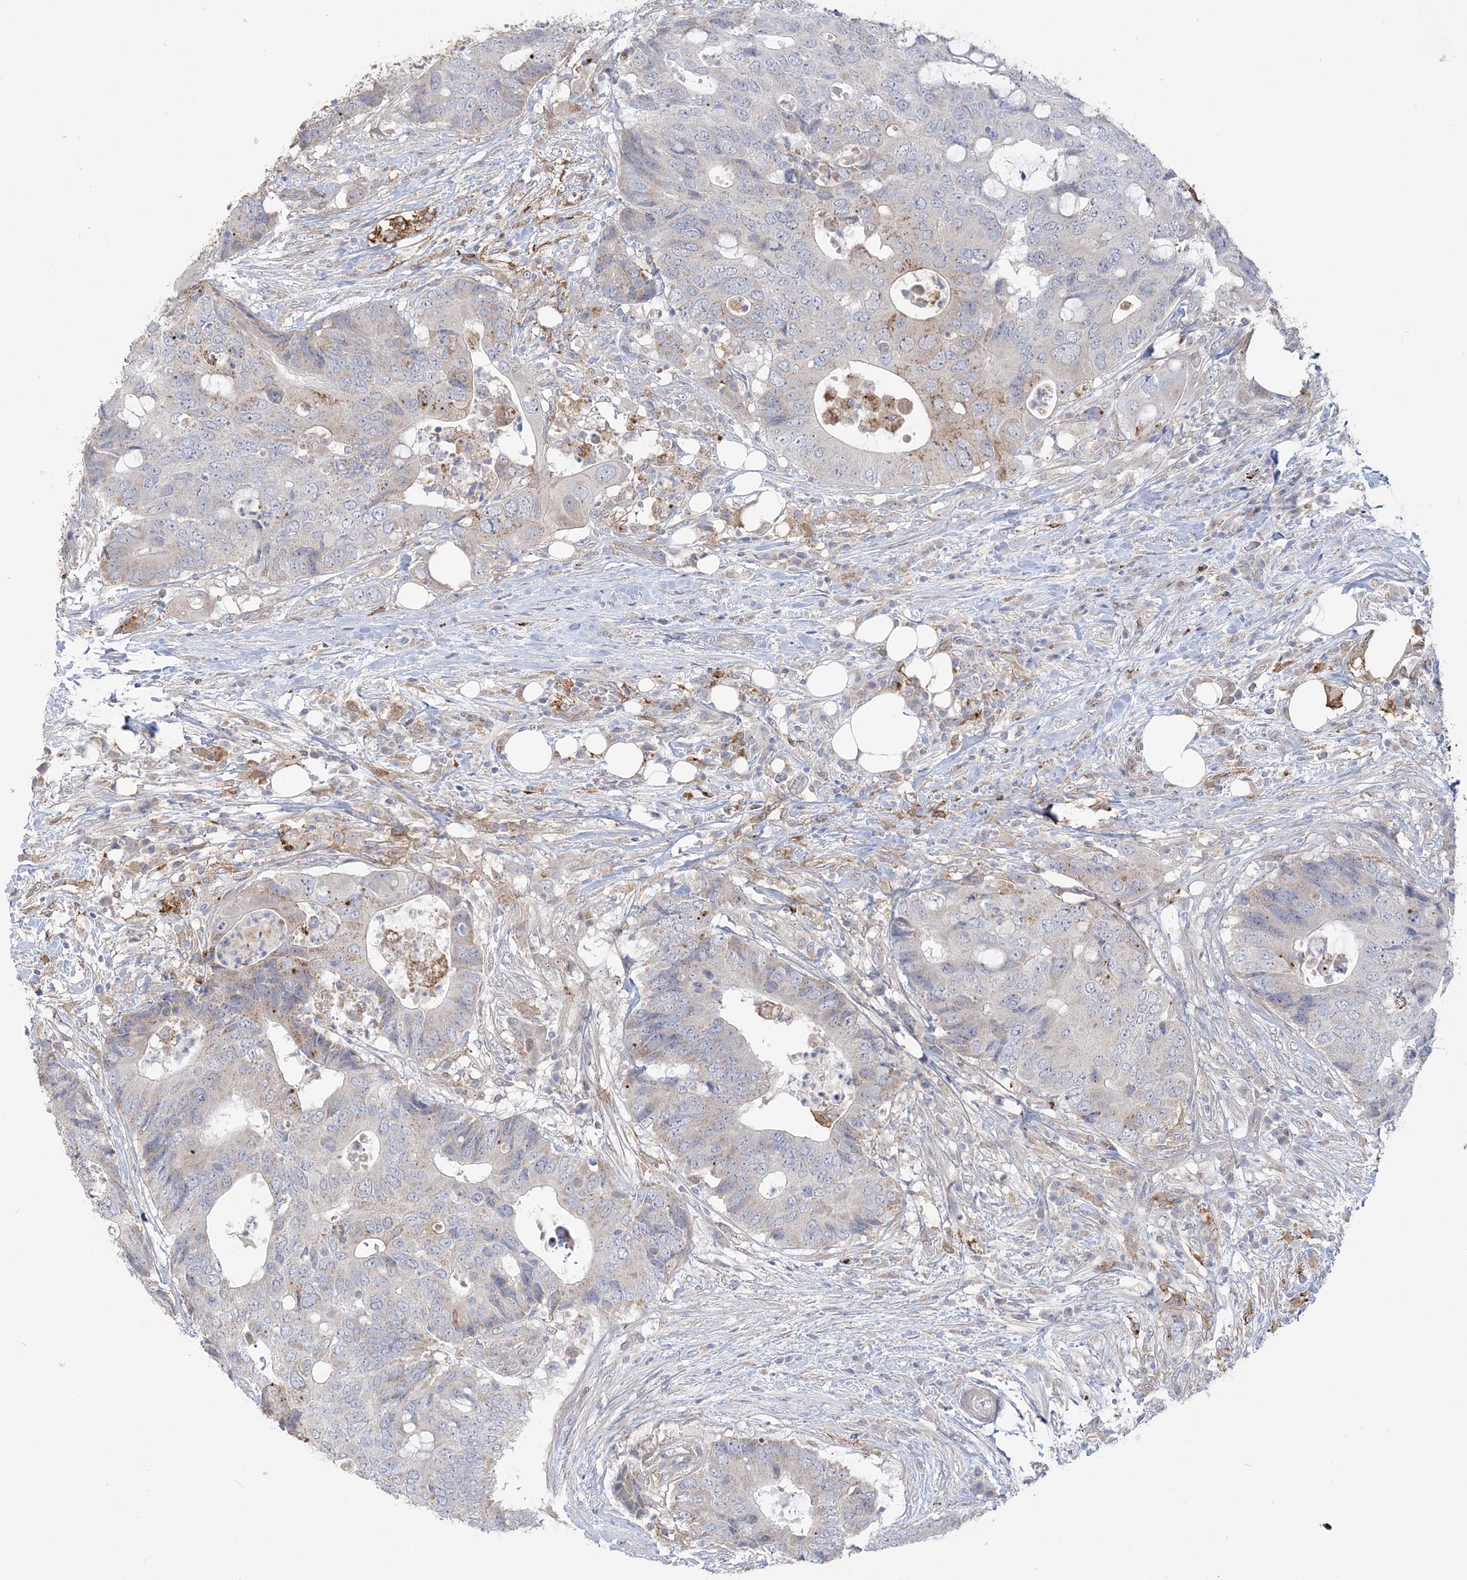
{"staining": {"intensity": "weak", "quantity": "<25%", "location": "cytoplasmic/membranous"}, "tissue": "colorectal cancer", "cell_type": "Tumor cells", "image_type": "cancer", "snomed": [{"axis": "morphology", "description": "Adenocarcinoma, NOS"}, {"axis": "topography", "description": "Colon"}], "caption": "Immunohistochemistry photomicrograph of neoplastic tissue: human colorectal adenocarcinoma stained with DAB demonstrates no significant protein expression in tumor cells.", "gene": "HAAO", "patient": {"sex": "male", "age": 71}}